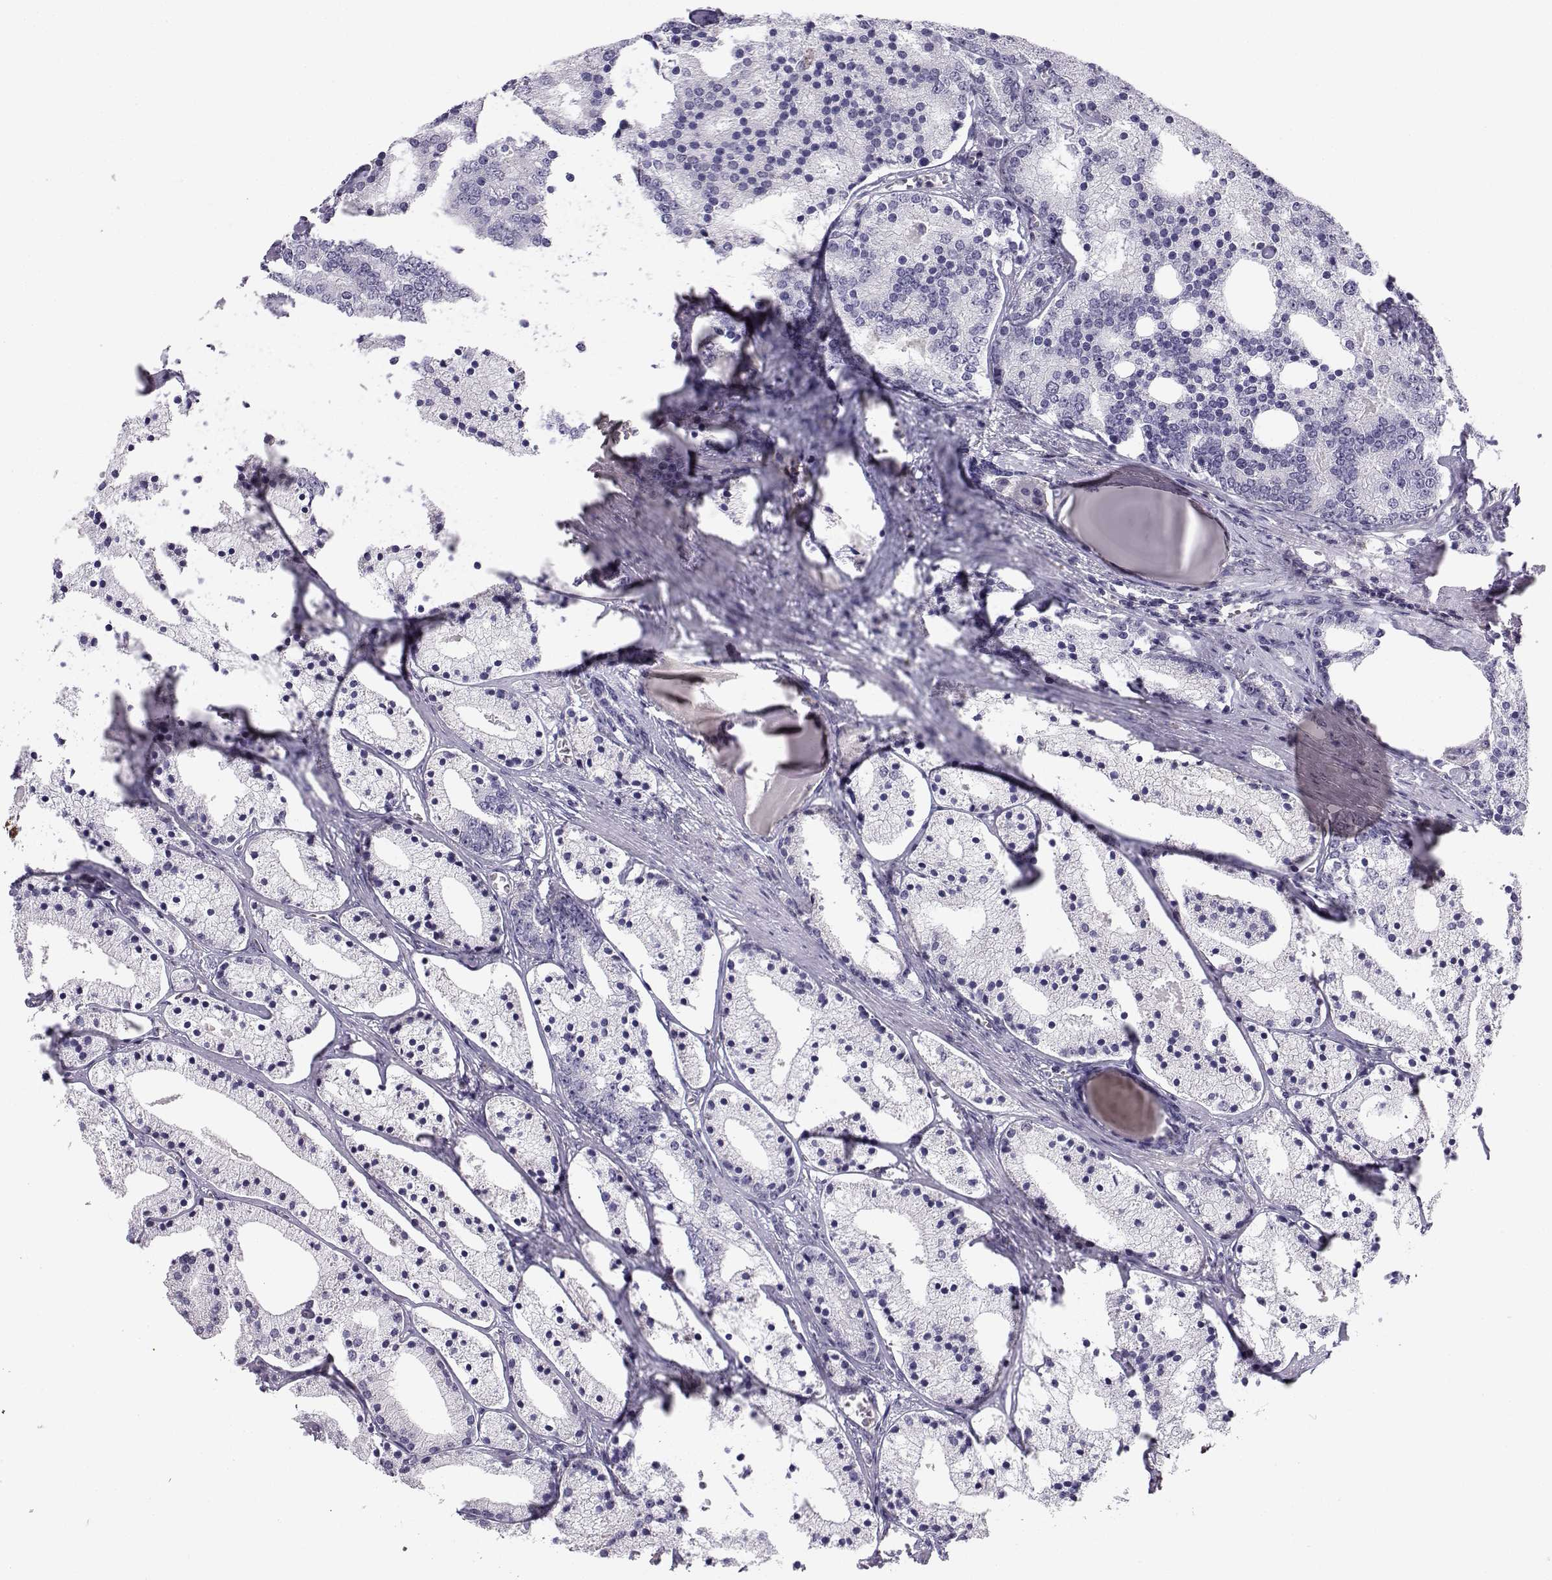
{"staining": {"intensity": "negative", "quantity": "none", "location": "none"}, "tissue": "prostate cancer", "cell_type": "Tumor cells", "image_type": "cancer", "snomed": [{"axis": "morphology", "description": "Adenocarcinoma, NOS"}, {"axis": "topography", "description": "Prostate"}], "caption": "DAB (3,3'-diaminobenzidine) immunohistochemical staining of prostate cancer (adenocarcinoma) demonstrates no significant expression in tumor cells. Brightfield microscopy of IHC stained with DAB (3,3'-diaminobenzidine) (brown) and hematoxylin (blue), captured at high magnification.", "gene": "MROH7", "patient": {"sex": "male", "age": 69}}